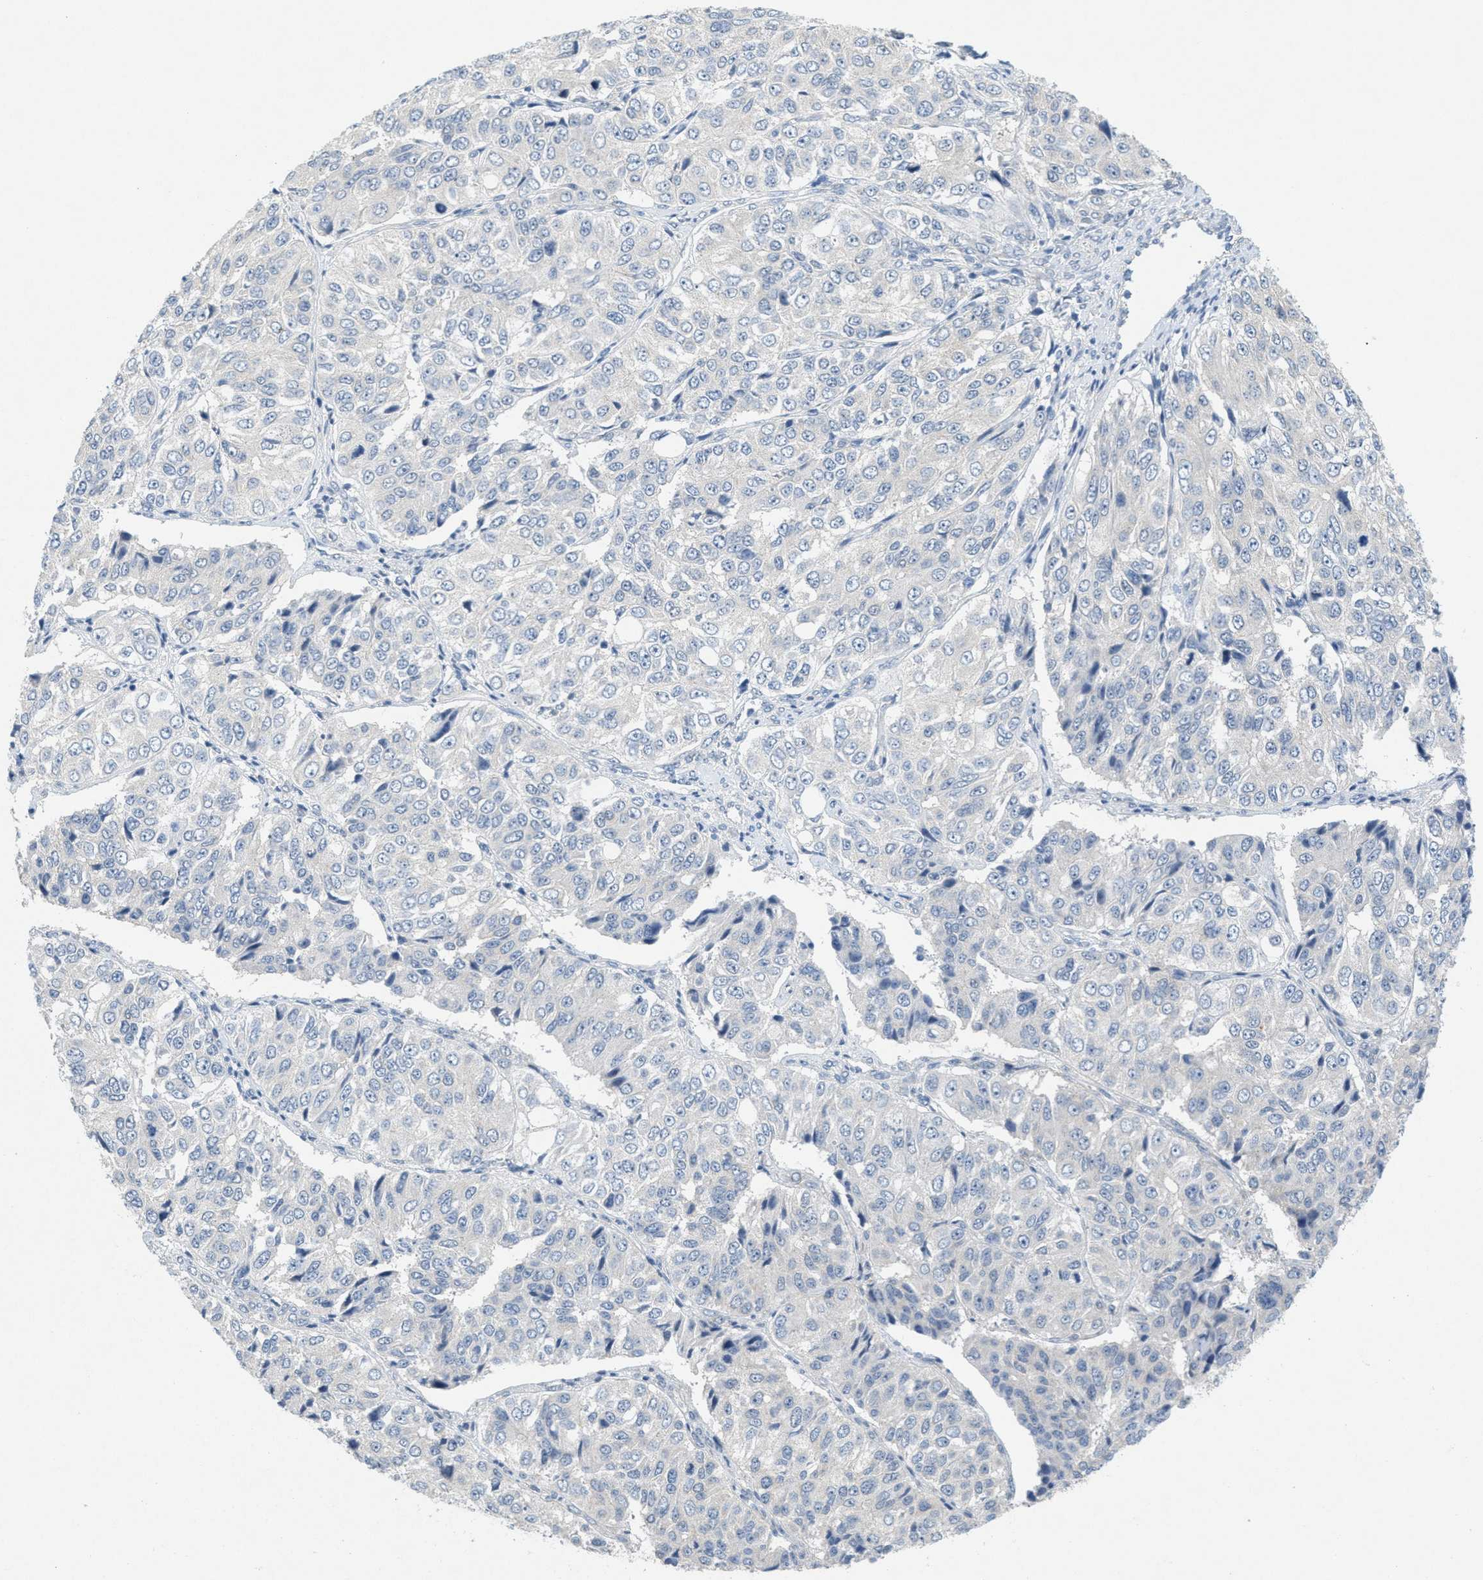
{"staining": {"intensity": "negative", "quantity": "none", "location": "none"}, "tissue": "ovarian cancer", "cell_type": "Tumor cells", "image_type": "cancer", "snomed": [{"axis": "morphology", "description": "Carcinoma, endometroid"}, {"axis": "topography", "description": "Ovary"}], "caption": "There is no significant staining in tumor cells of endometroid carcinoma (ovarian). Nuclei are stained in blue.", "gene": "ZFYVE9", "patient": {"sex": "female", "age": 51}}